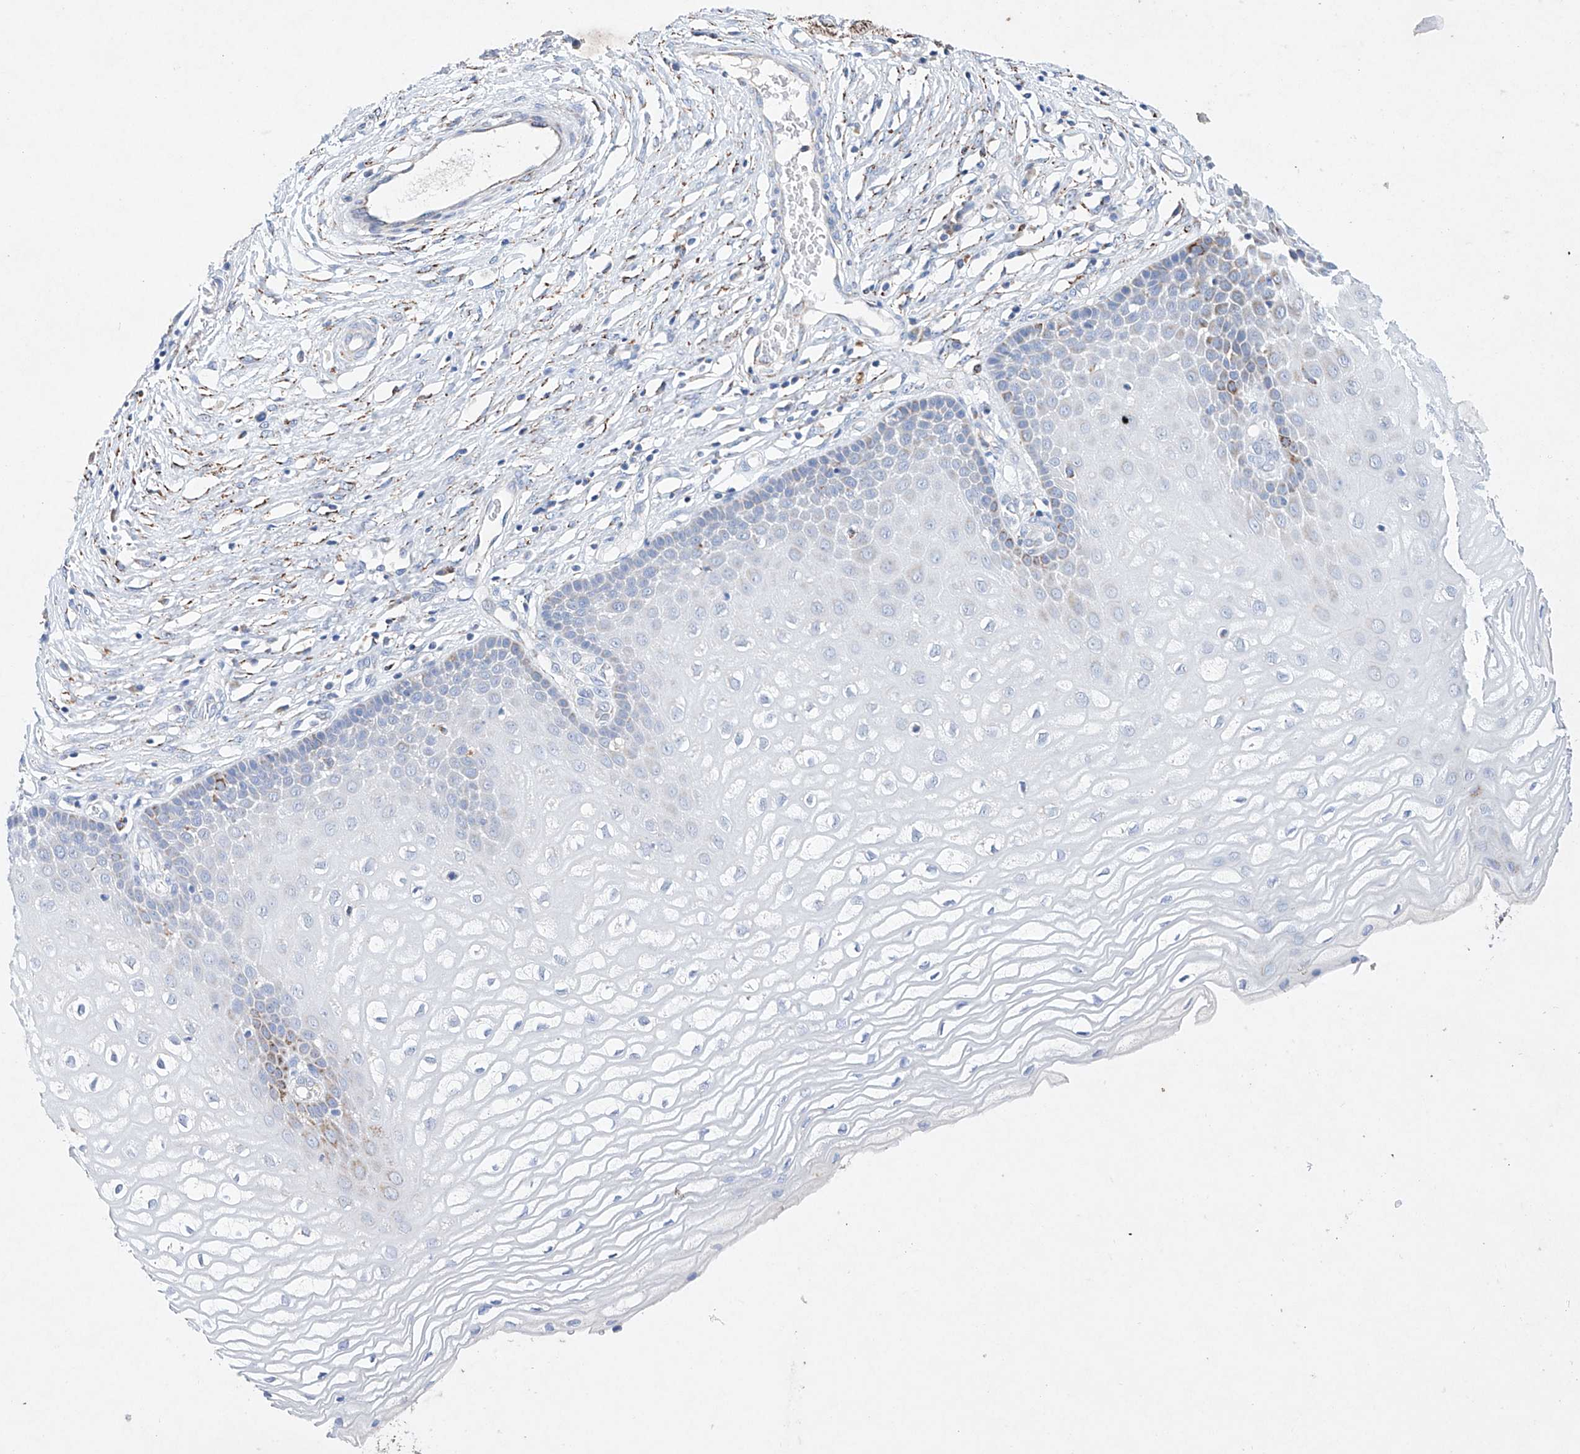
{"staining": {"intensity": "moderate", "quantity": "25%-75%", "location": "cytoplasmic/membranous"}, "tissue": "cervix", "cell_type": "Glandular cells", "image_type": "normal", "snomed": [{"axis": "morphology", "description": "Normal tissue, NOS"}, {"axis": "topography", "description": "Cervix"}], "caption": "Immunohistochemistry (IHC) (DAB) staining of unremarkable cervix reveals moderate cytoplasmic/membranous protein expression in approximately 25%-75% of glandular cells. (DAB (3,3'-diaminobenzidine) = brown stain, brightfield microscopy at high magnification).", "gene": "NRROS", "patient": {"sex": "female", "age": 55}}